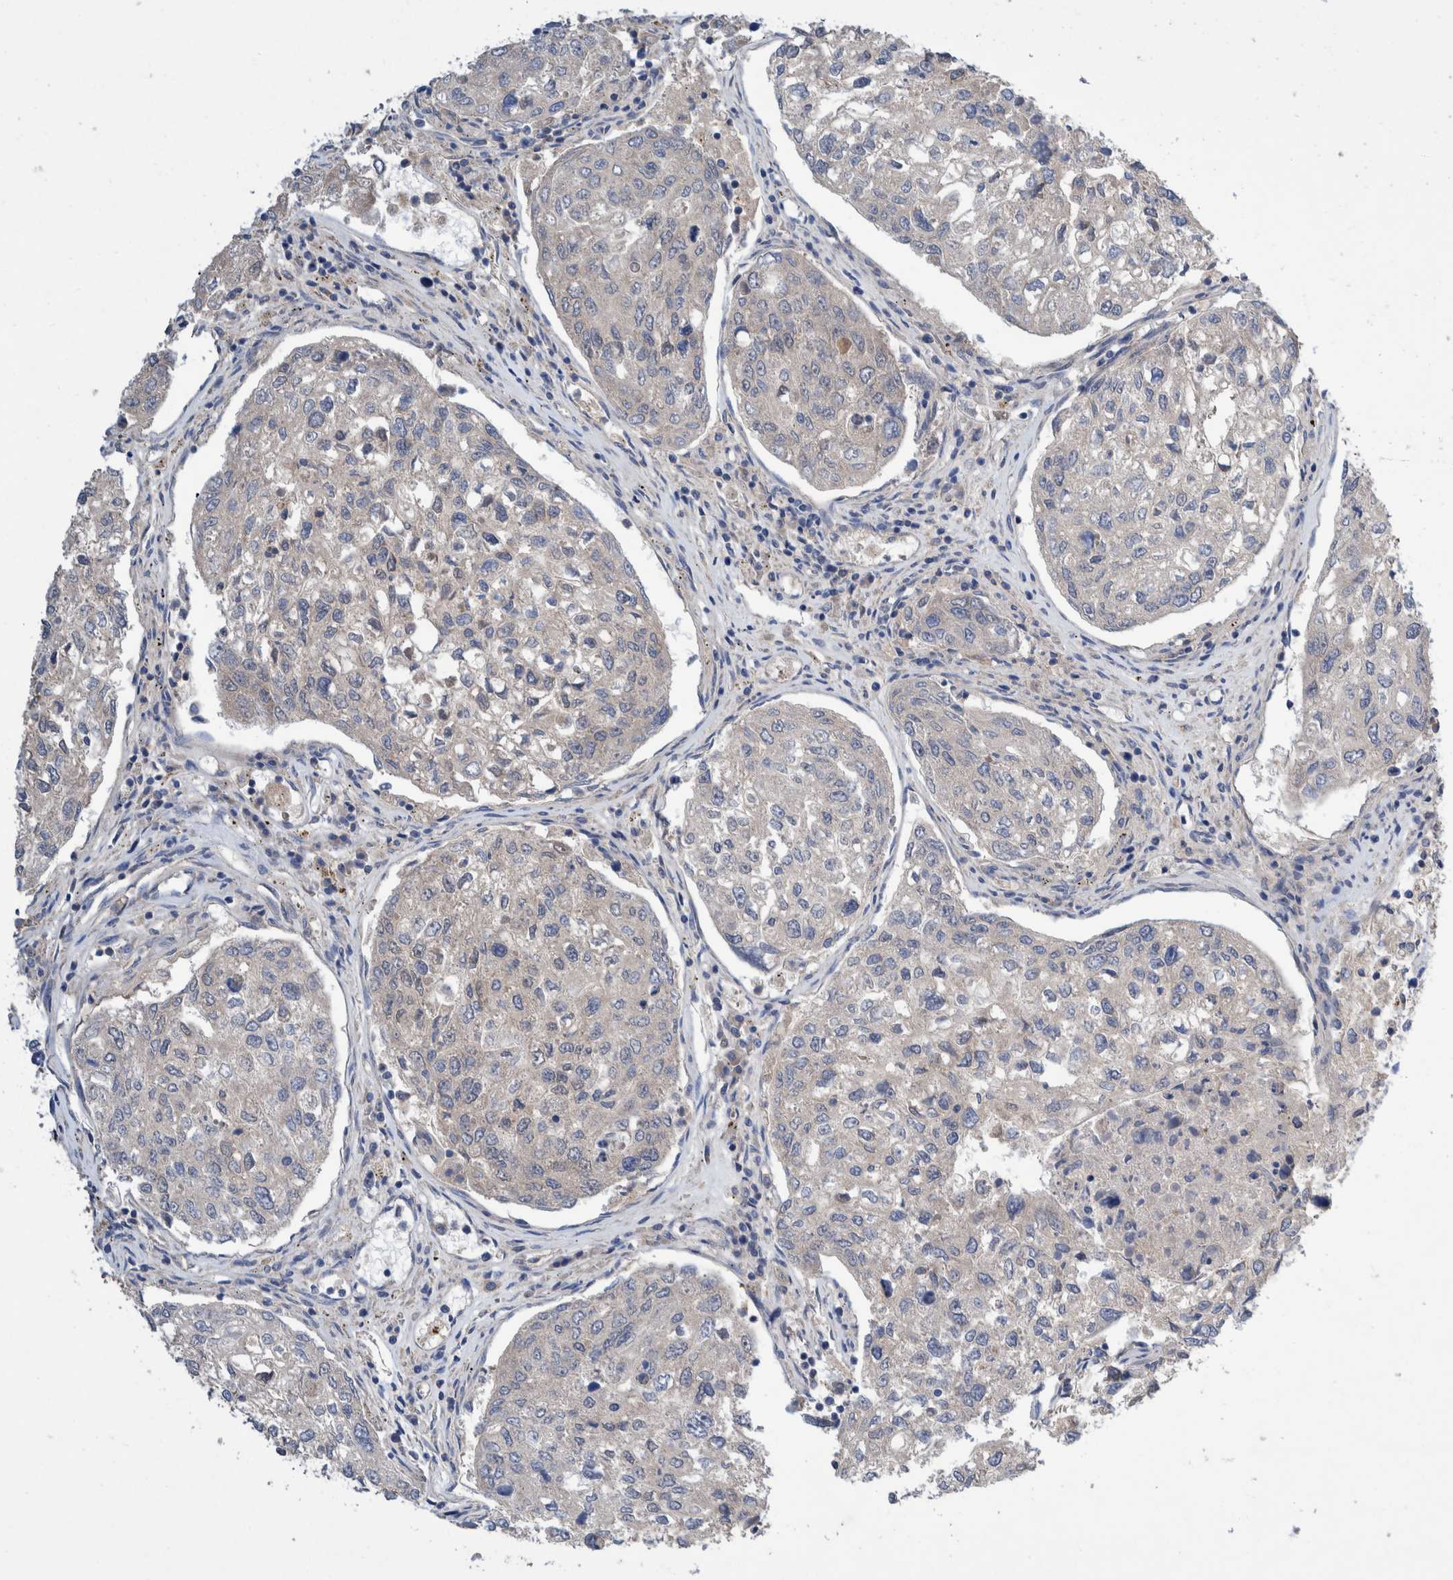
{"staining": {"intensity": "negative", "quantity": "none", "location": "none"}, "tissue": "urothelial cancer", "cell_type": "Tumor cells", "image_type": "cancer", "snomed": [{"axis": "morphology", "description": "Urothelial carcinoma, High grade"}, {"axis": "topography", "description": "Lymph node"}, {"axis": "topography", "description": "Urinary bladder"}], "caption": "There is no significant staining in tumor cells of high-grade urothelial carcinoma. (DAB (3,3'-diaminobenzidine) immunohistochemistry with hematoxylin counter stain).", "gene": "PLPBP", "patient": {"sex": "male", "age": 51}}